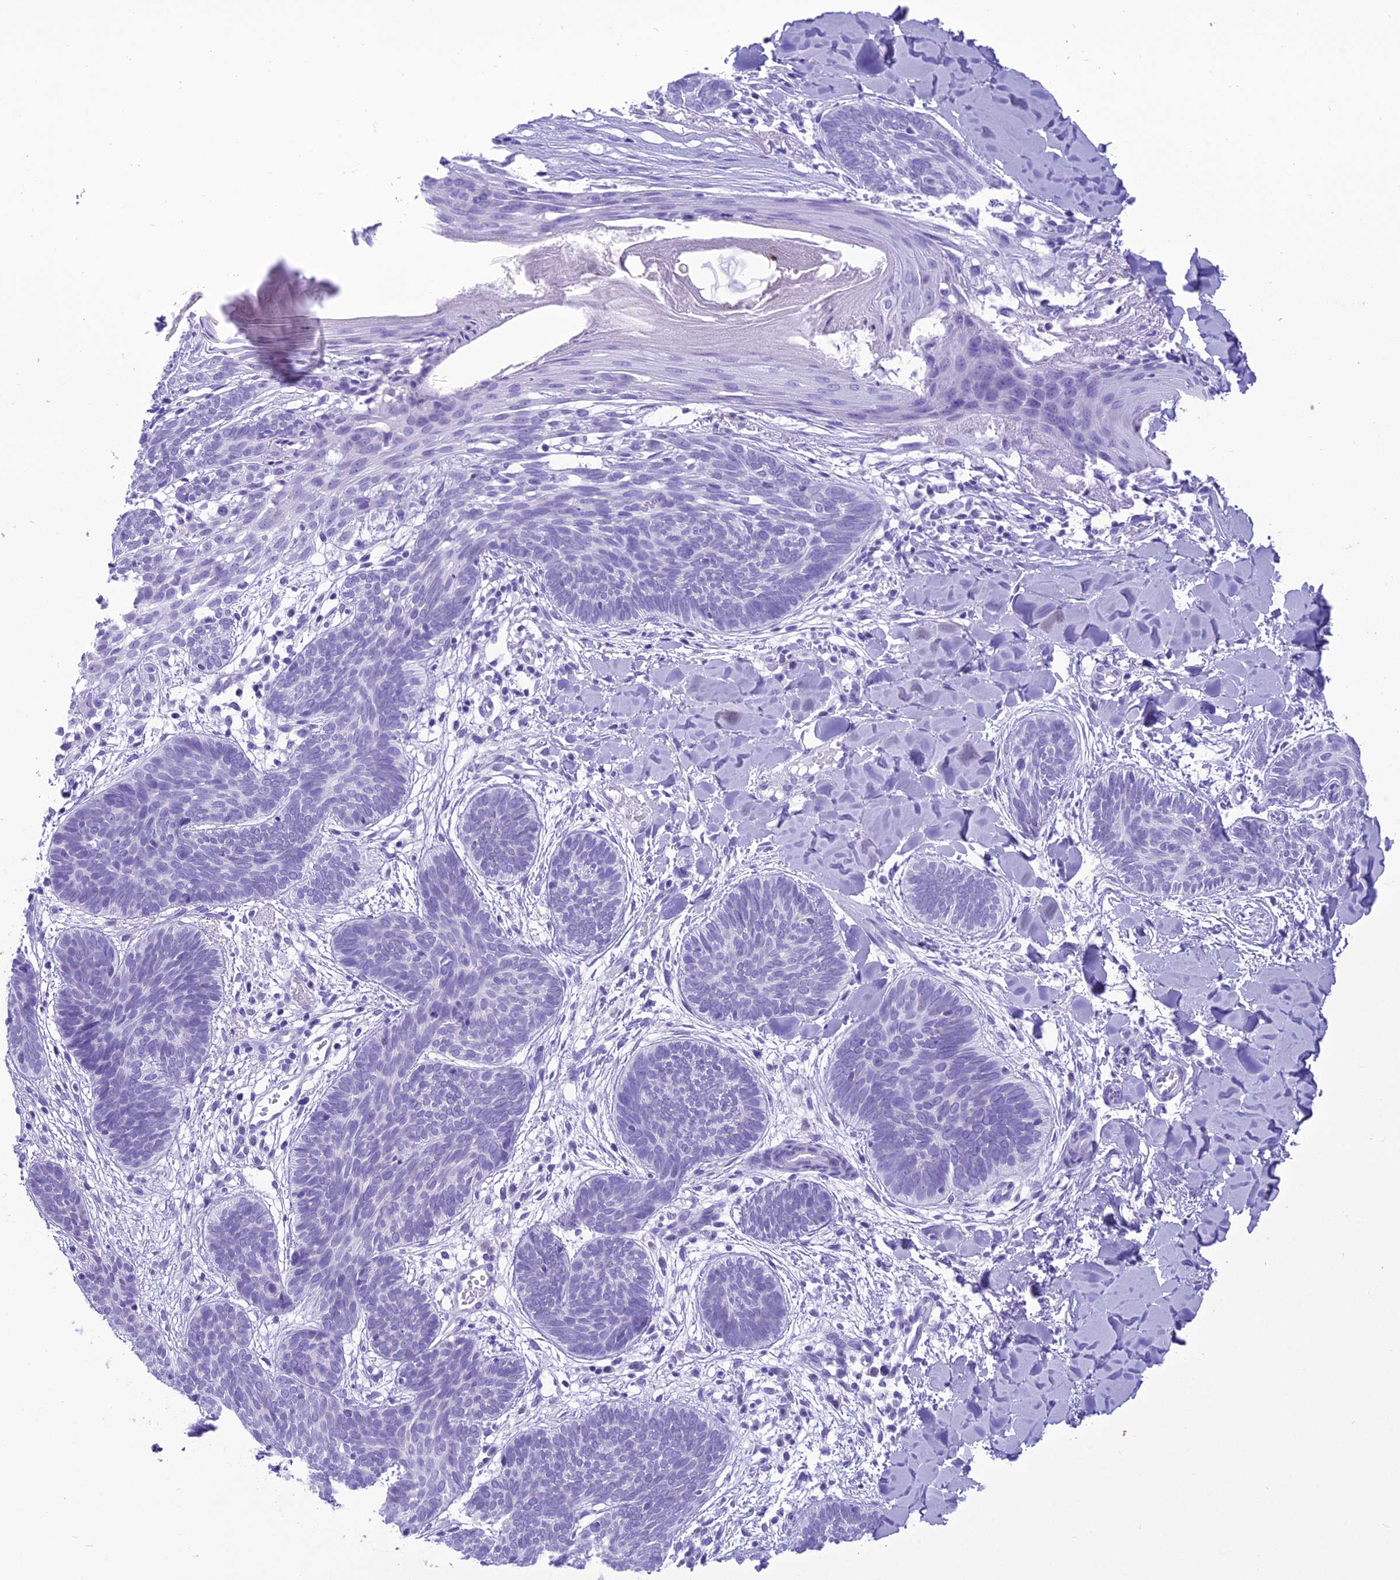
{"staining": {"intensity": "negative", "quantity": "none", "location": "none"}, "tissue": "skin cancer", "cell_type": "Tumor cells", "image_type": "cancer", "snomed": [{"axis": "morphology", "description": "Basal cell carcinoma"}, {"axis": "topography", "description": "Skin"}], "caption": "An IHC photomicrograph of skin cancer is shown. There is no staining in tumor cells of skin cancer.", "gene": "B9D2", "patient": {"sex": "female", "age": 81}}